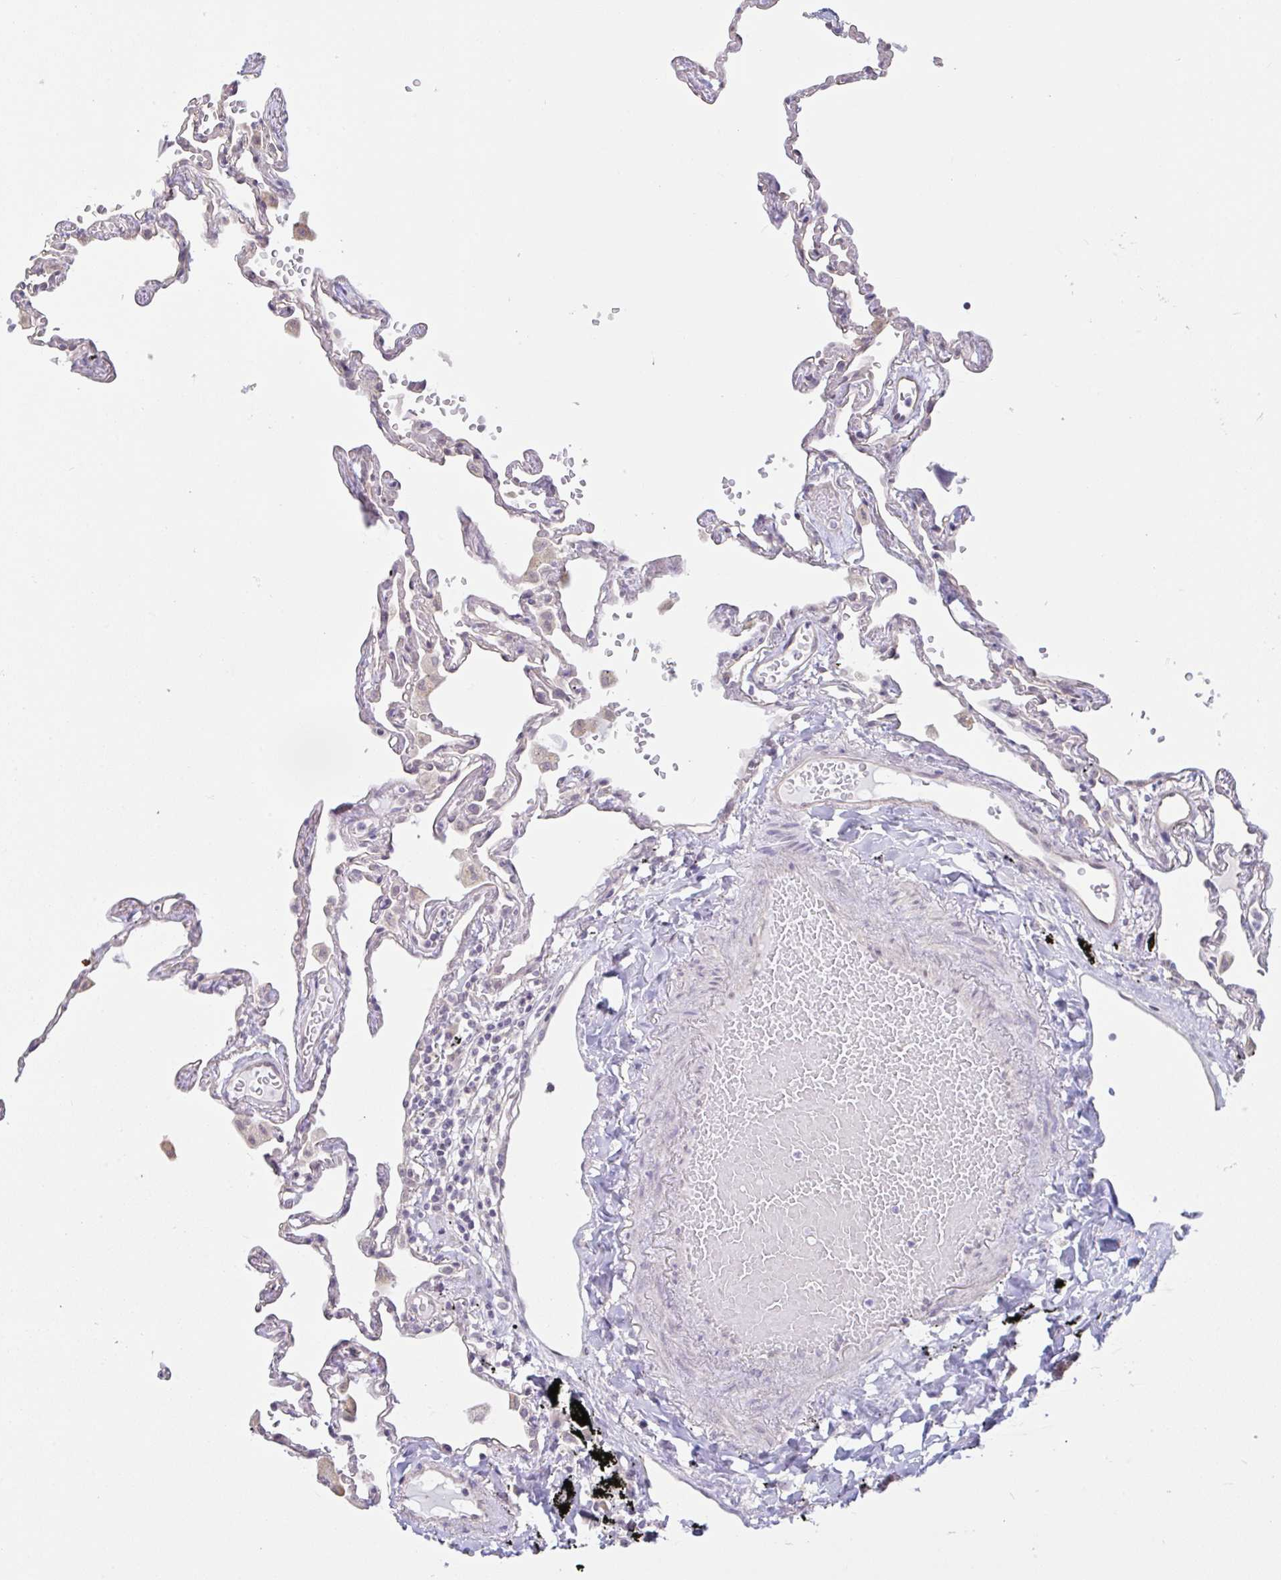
{"staining": {"intensity": "weak", "quantity": "25%-75%", "location": "cytoplasmic/membranous"}, "tissue": "lung", "cell_type": "Alveolar cells", "image_type": "normal", "snomed": [{"axis": "morphology", "description": "Normal tissue, NOS"}, {"axis": "topography", "description": "Lung"}], "caption": "Immunohistochemistry (IHC) of unremarkable lung exhibits low levels of weak cytoplasmic/membranous staining in about 25%-75% of alveolar cells. The staining was performed using DAB (3,3'-diaminobenzidine), with brown indicating positive protein expression. Nuclei are stained blue with hematoxylin.", "gene": "HYPK", "patient": {"sex": "female", "age": 67}}